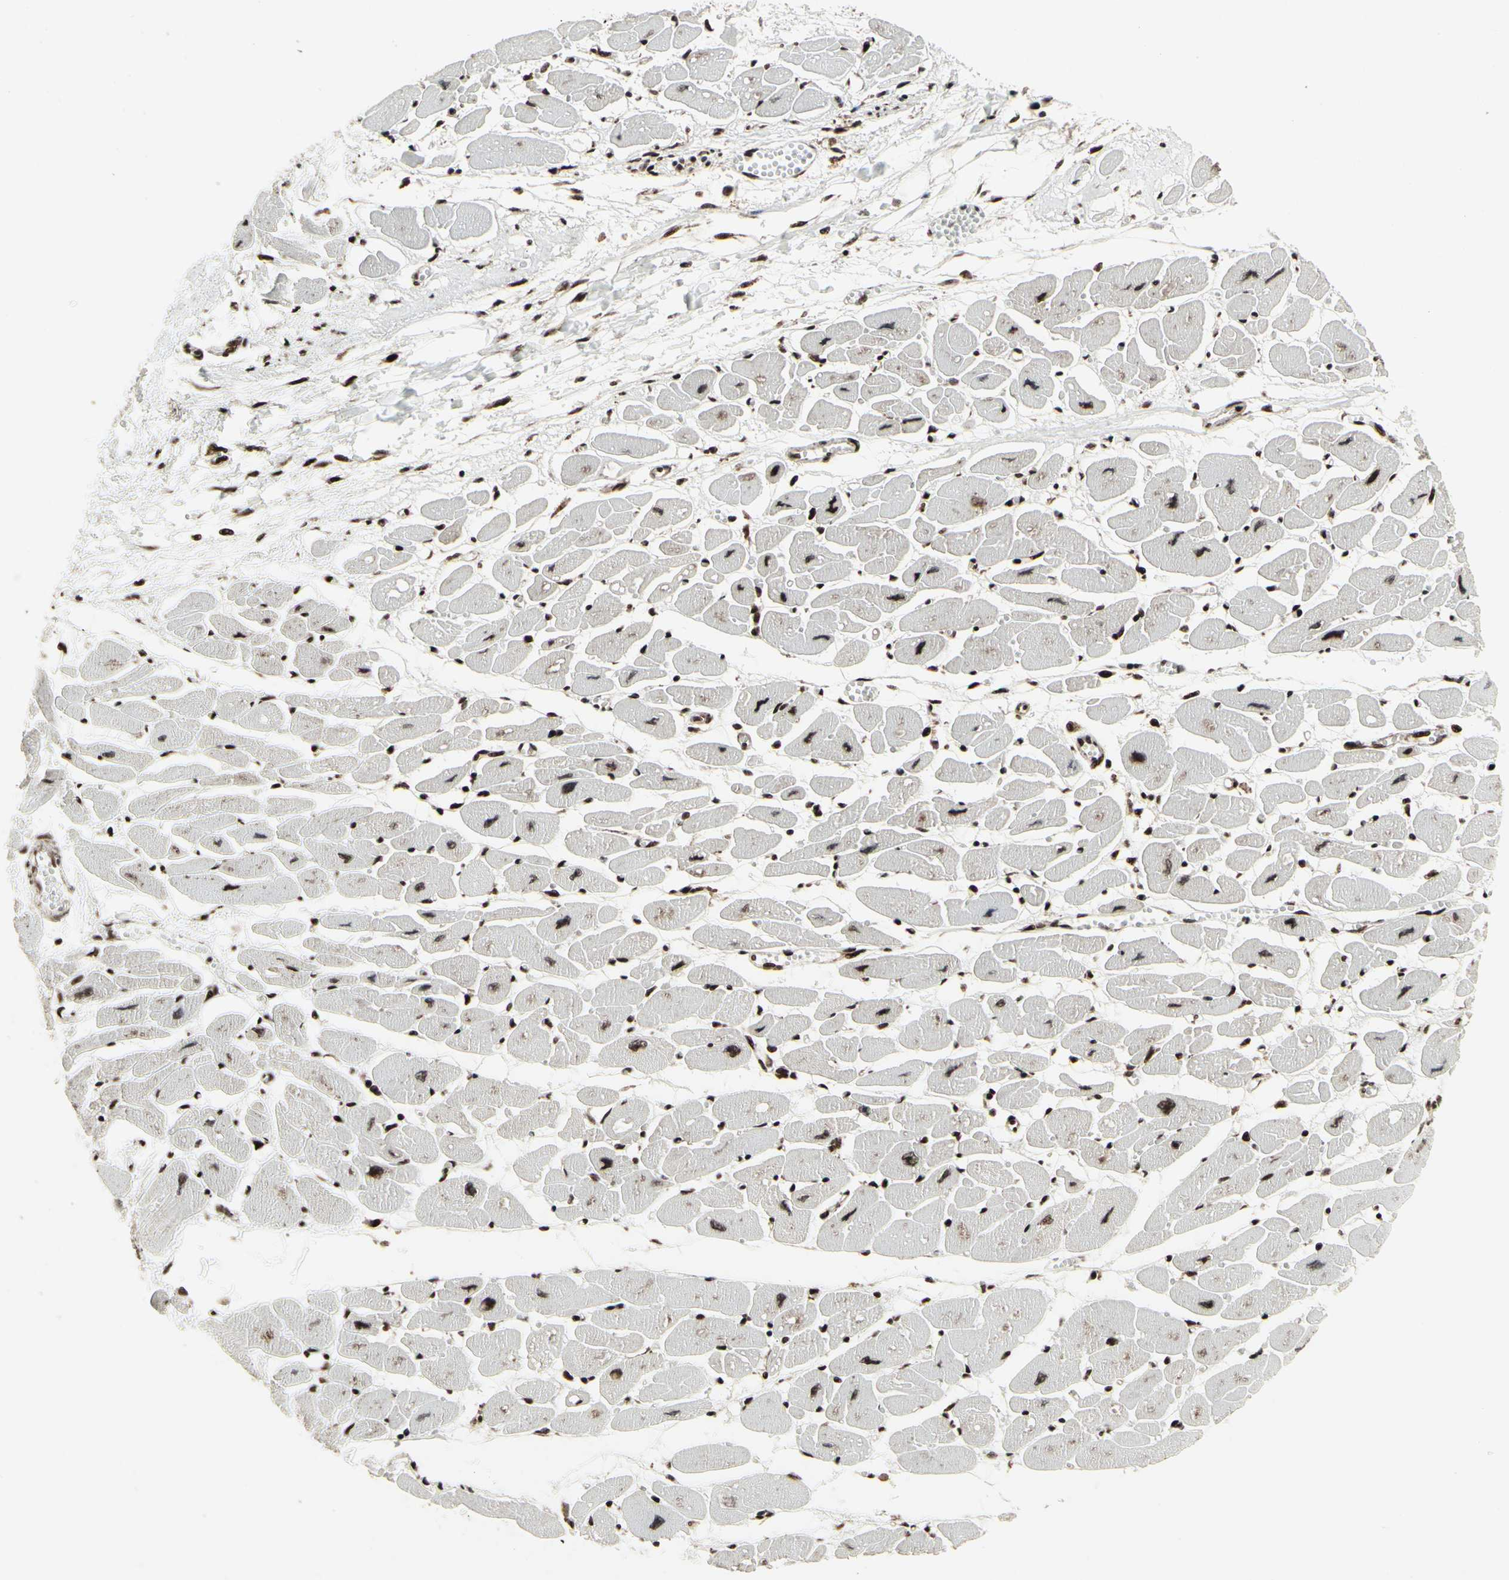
{"staining": {"intensity": "strong", "quantity": ">75%", "location": "nuclear"}, "tissue": "heart muscle", "cell_type": "Cardiomyocytes", "image_type": "normal", "snomed": [{"axis": "morphology", "description": "Normal tissue, NOS"}, {"axis": "topography", "description": "Heart"}], "caption": "DAB (3,3'-diaminobenzidine) immunohistochemical staining of unremarkable human heart muscle shows strong nuclear protein staining in about >75% of cardiomyocytes.", "gene": "U2AF2", "patient": {"sex": "female", "age": 54}}